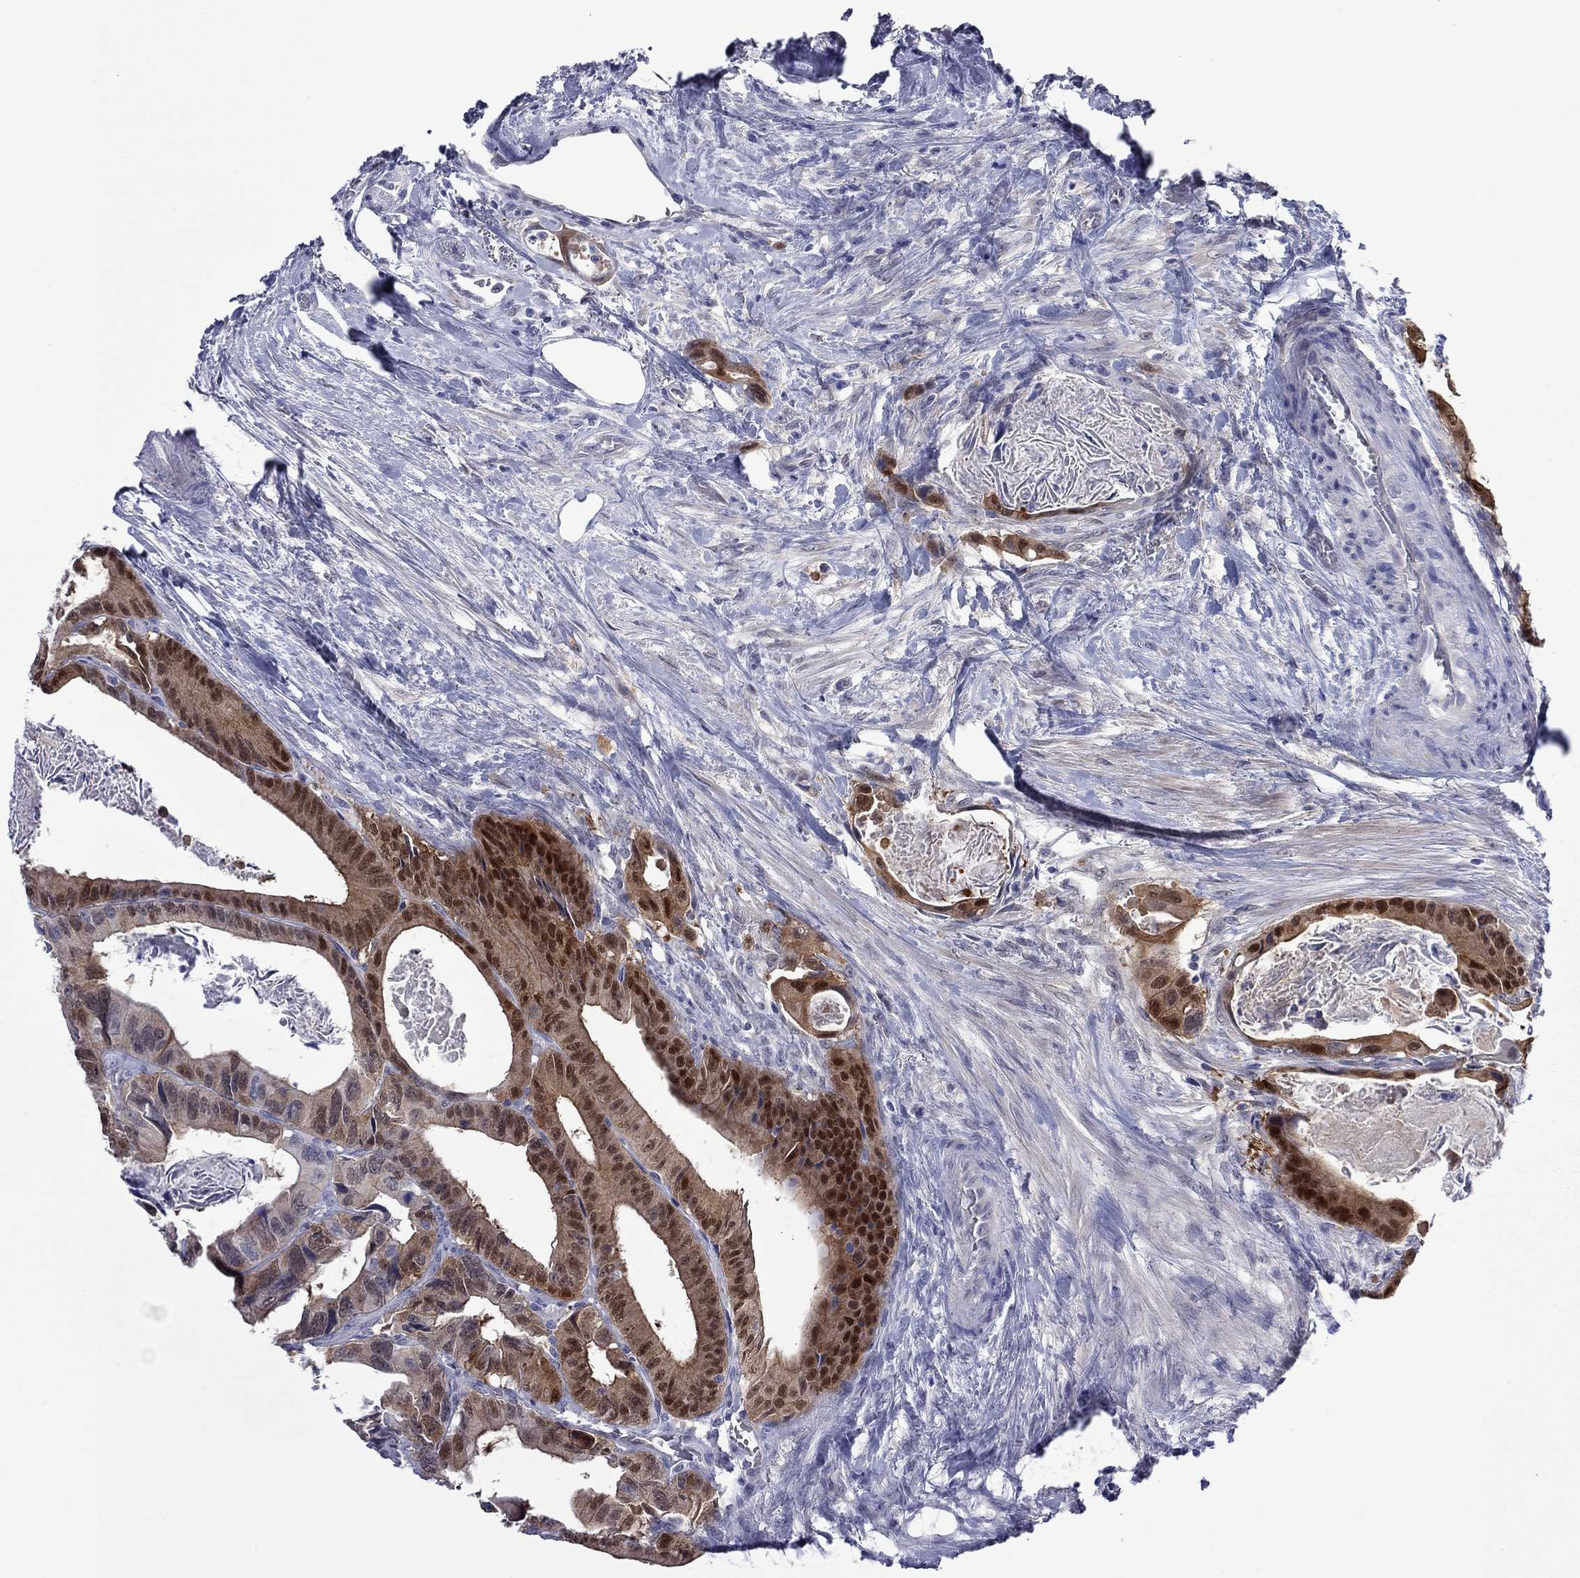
{"staining": {"intensity": "strong", "quantity": "25%-75%", "location": "cytoplasmic/membranous,nuclear"}, "tissue": "colorectal cancer", "cell_type": "Tumor cells", "image_type": "cancer", "snomed": [{"axis": "morphology", "description": "Adenocarcinoma, NOS"}, {"axis": "topography", "description": "Rectum"}], "caption": "This micrograph shows immunohistochemistry (IHC) staining of human adenocarcinoma (colorectal), with high strong cytoplasmic/membranous and nuclear staining in approximately 25%-75% of tumor cells.", "gene": "CTNNBIP1", "patient": {"sex": "male", "age": 64}}